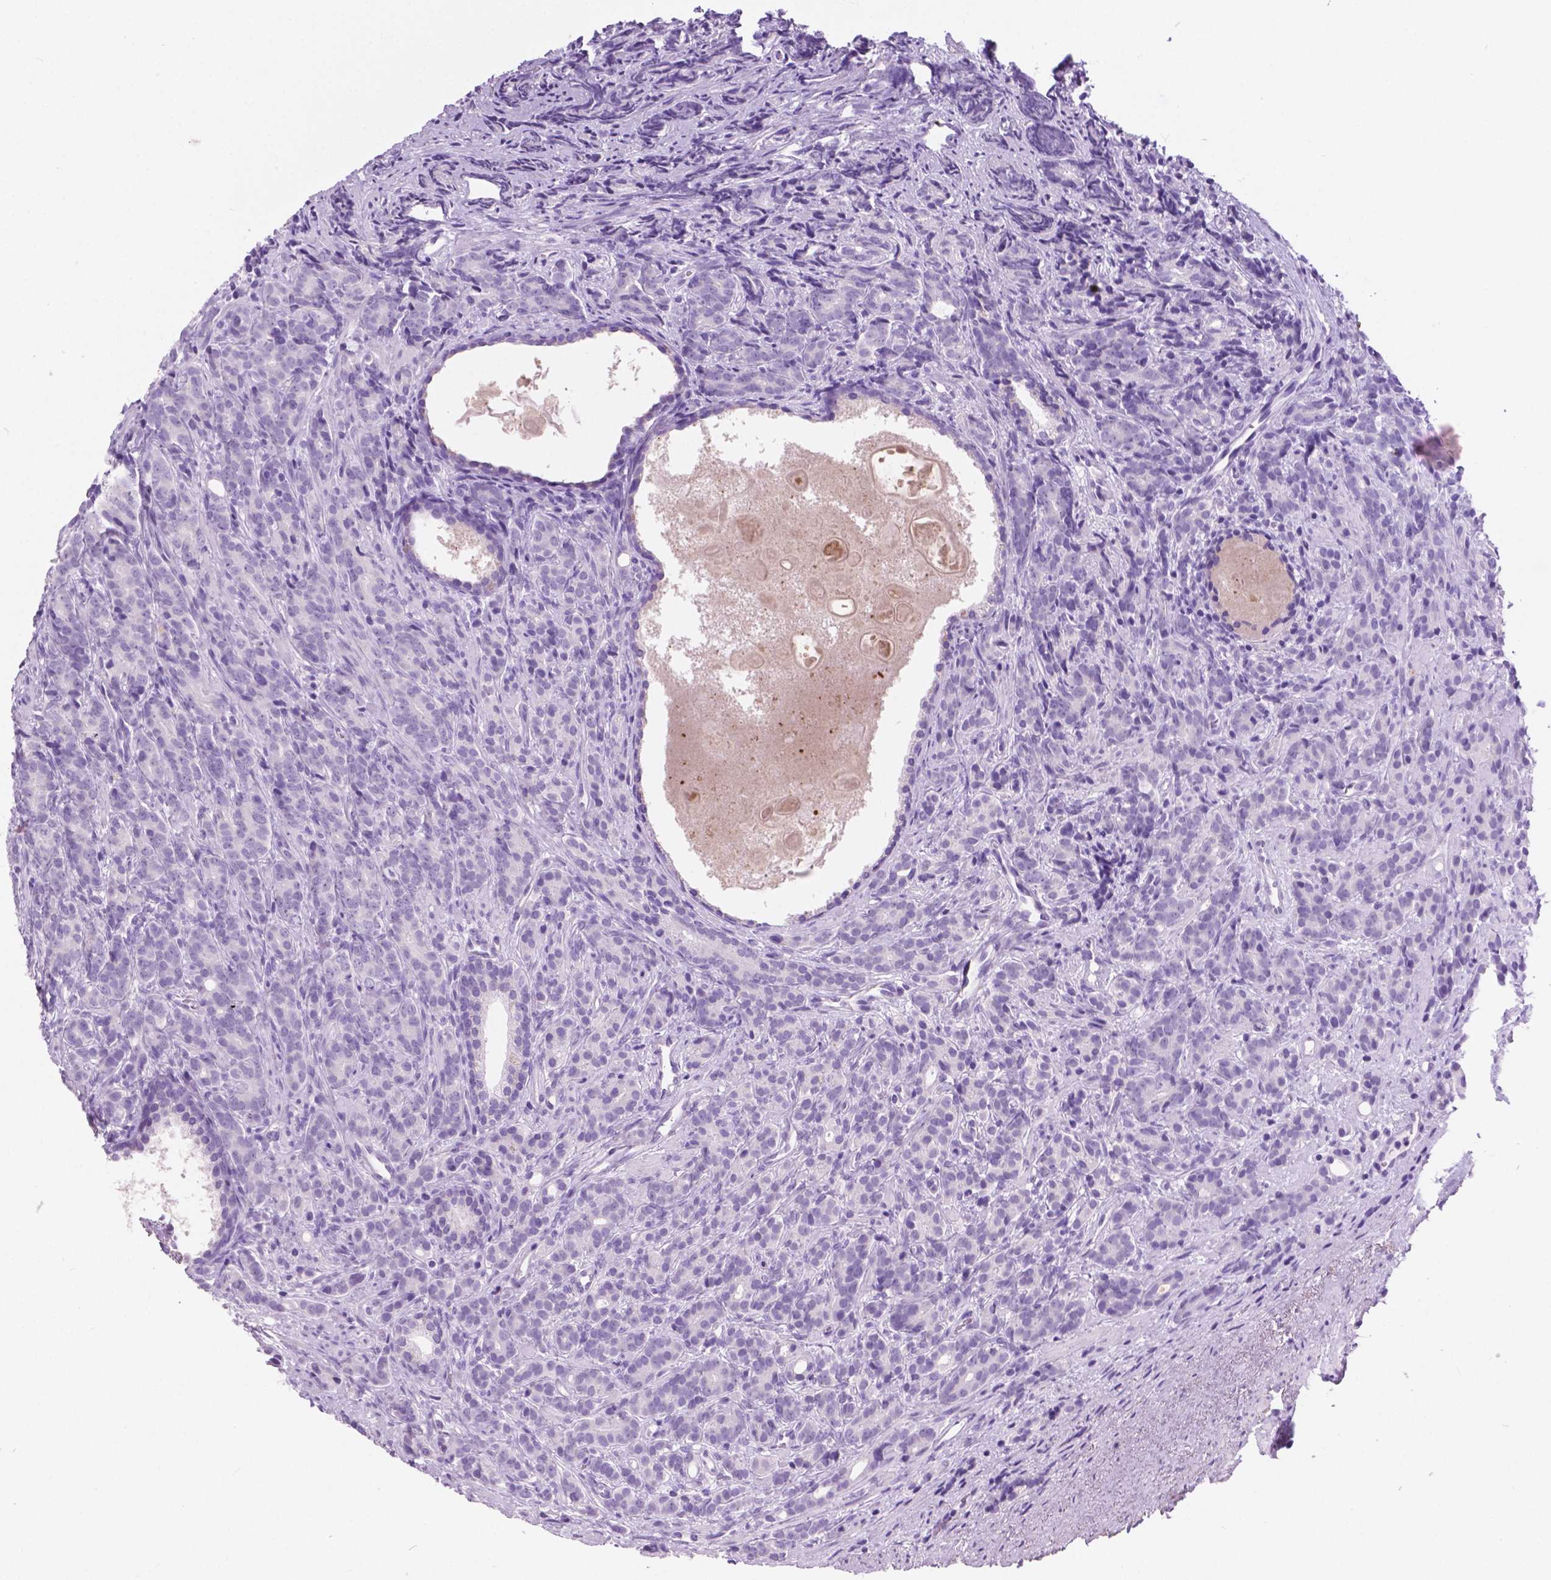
{"staining": {"intensity": "negative", "quantity": "none", "location": "none"}, "tissue": "prostate cancer", "cell_type": "Tumor cells", "image_type": "cancer", "snomed": [{"axis": "morphology", "description": "Adenocarcinoma, High grade"}, {"axis": "topography", "description": "Prostate"}], "caption": "This is a histopathology image of IHC staining of prostate high-grade adenocarcinoma, which shows no staining in tumor cells.", "gene": "ARMS2", "patient": {"sex": "male", "age": 84}}